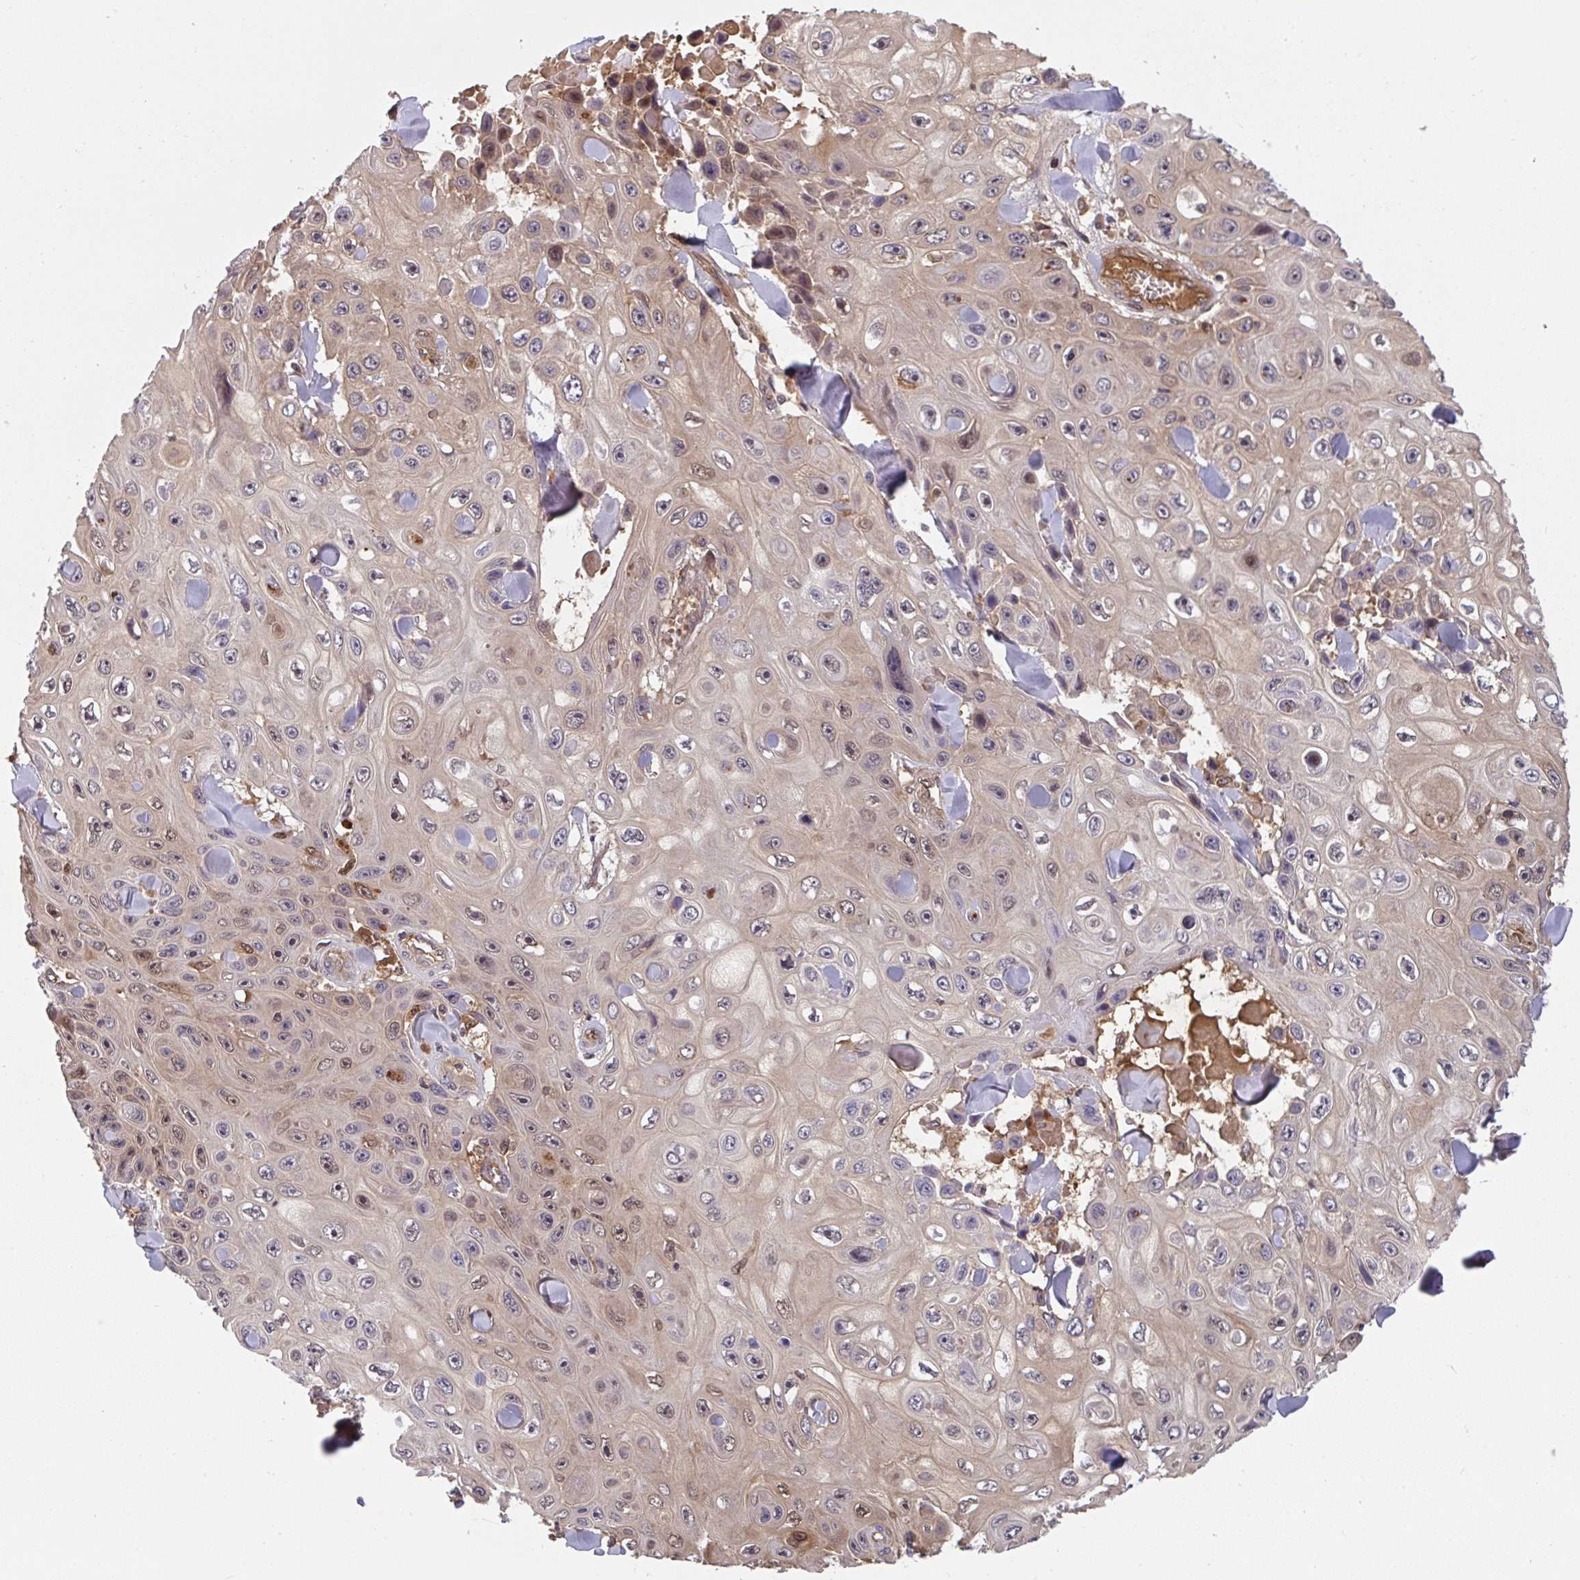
{"staining": {"intensity": "weak", "quantity": "25%-75%", "location": "cytoplasmic/membranous,nuclear"}, "tissue": "skin cancer", "cell_type": "Tumor cells", "image_type": "cancer", "snomed": [{"axis": "morphology", "description": "Squamous cell carcinoma, NOS"}, {"axis": "topography", "description": "Skin"}], "caption": "A brown stain shows weak cytoplasmic/membranous and nuclear staining of a protein in squamous cell carcinoma (skin) tumor cells.", "gene": "TIGAR", "patient": {"sex": "male", "age": 82}}